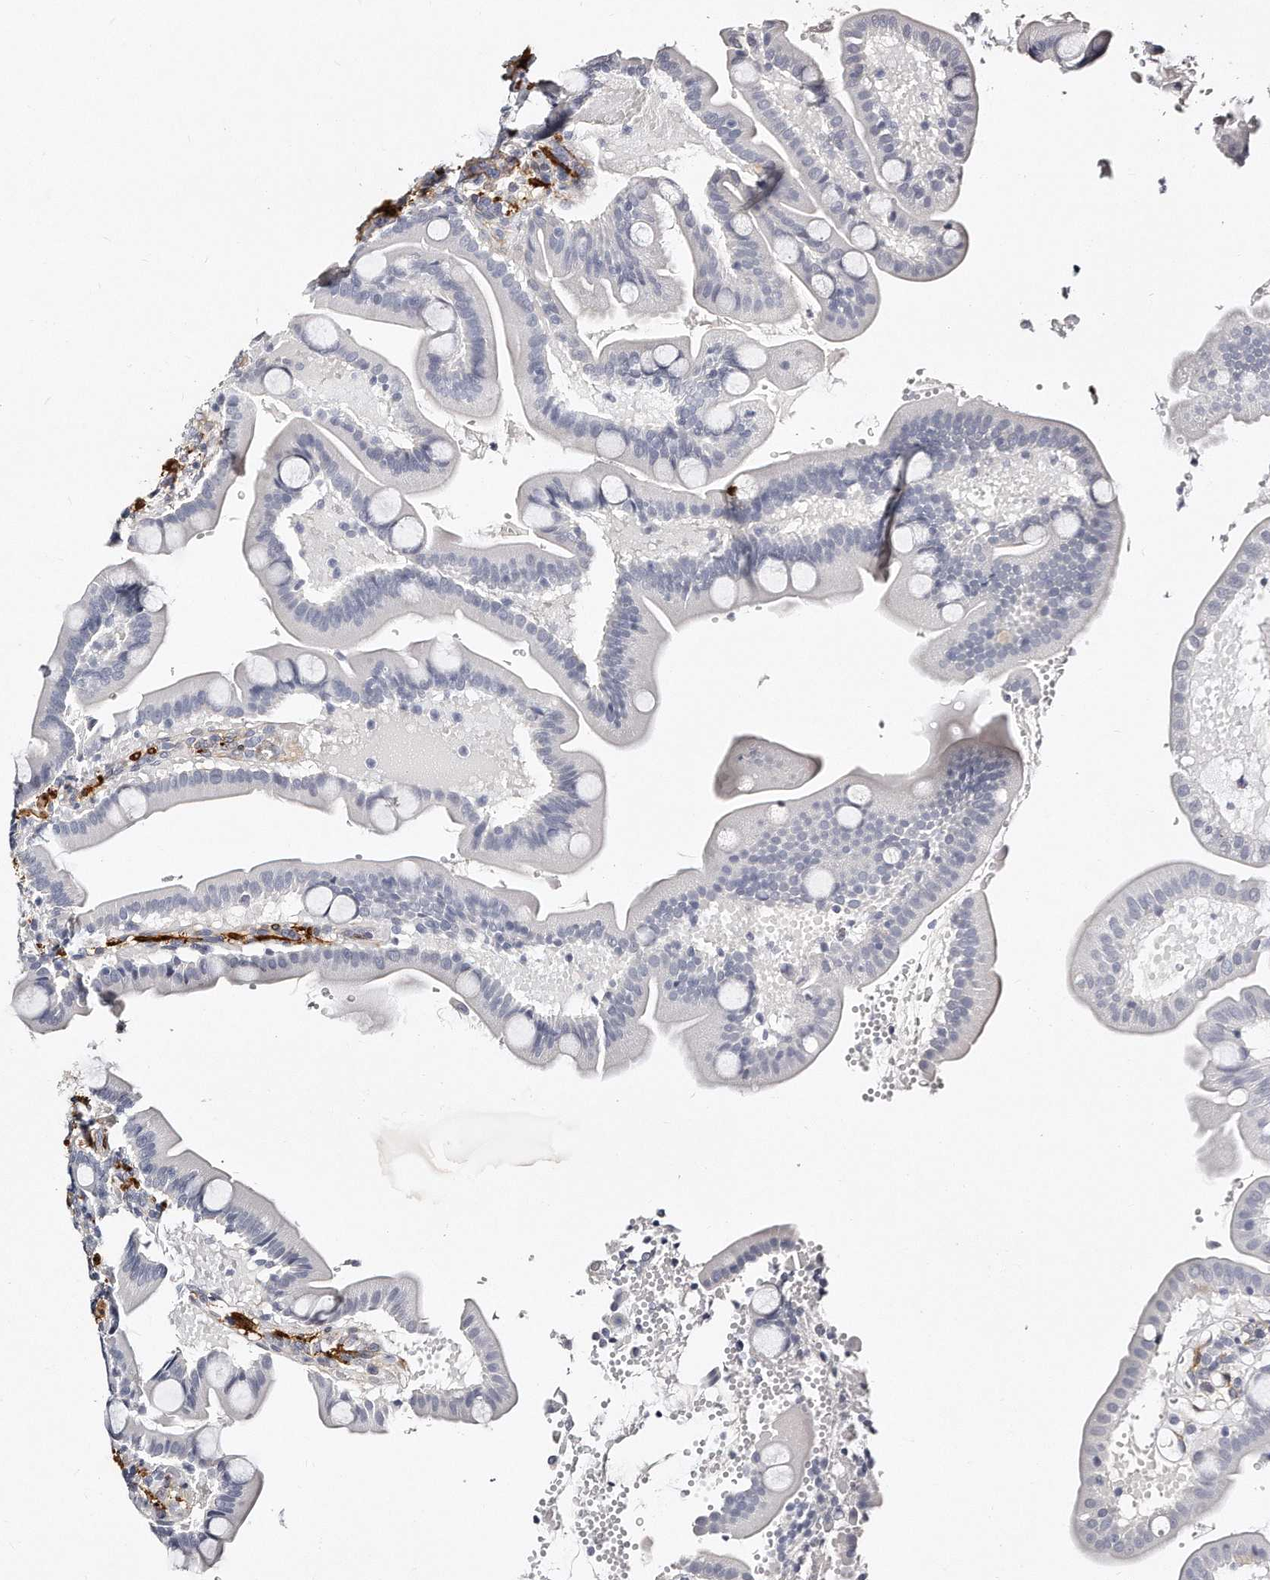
{"staining": {"intensity": "negative", "quantity": "none", "location": "none"}, "tissue": "duodenum", "cell_type": "Glandular cells", "image_type": "normal", "snomed": [{"axis": "morphology", "description": "Normal tissue, NOS"}, {"axis": "topography", "description": "Duodenum"}], "caption": "The histopathology image exhibits no staining of glandular cells in normal duodenum. Brightfield microscopy of immunohistochemistry (IHC) stained with DAB (brown) and hematoxylin (blue), captured at high magnification.", "gene": "LMOD1", "patient": {"sex": "male", "age": 54}}